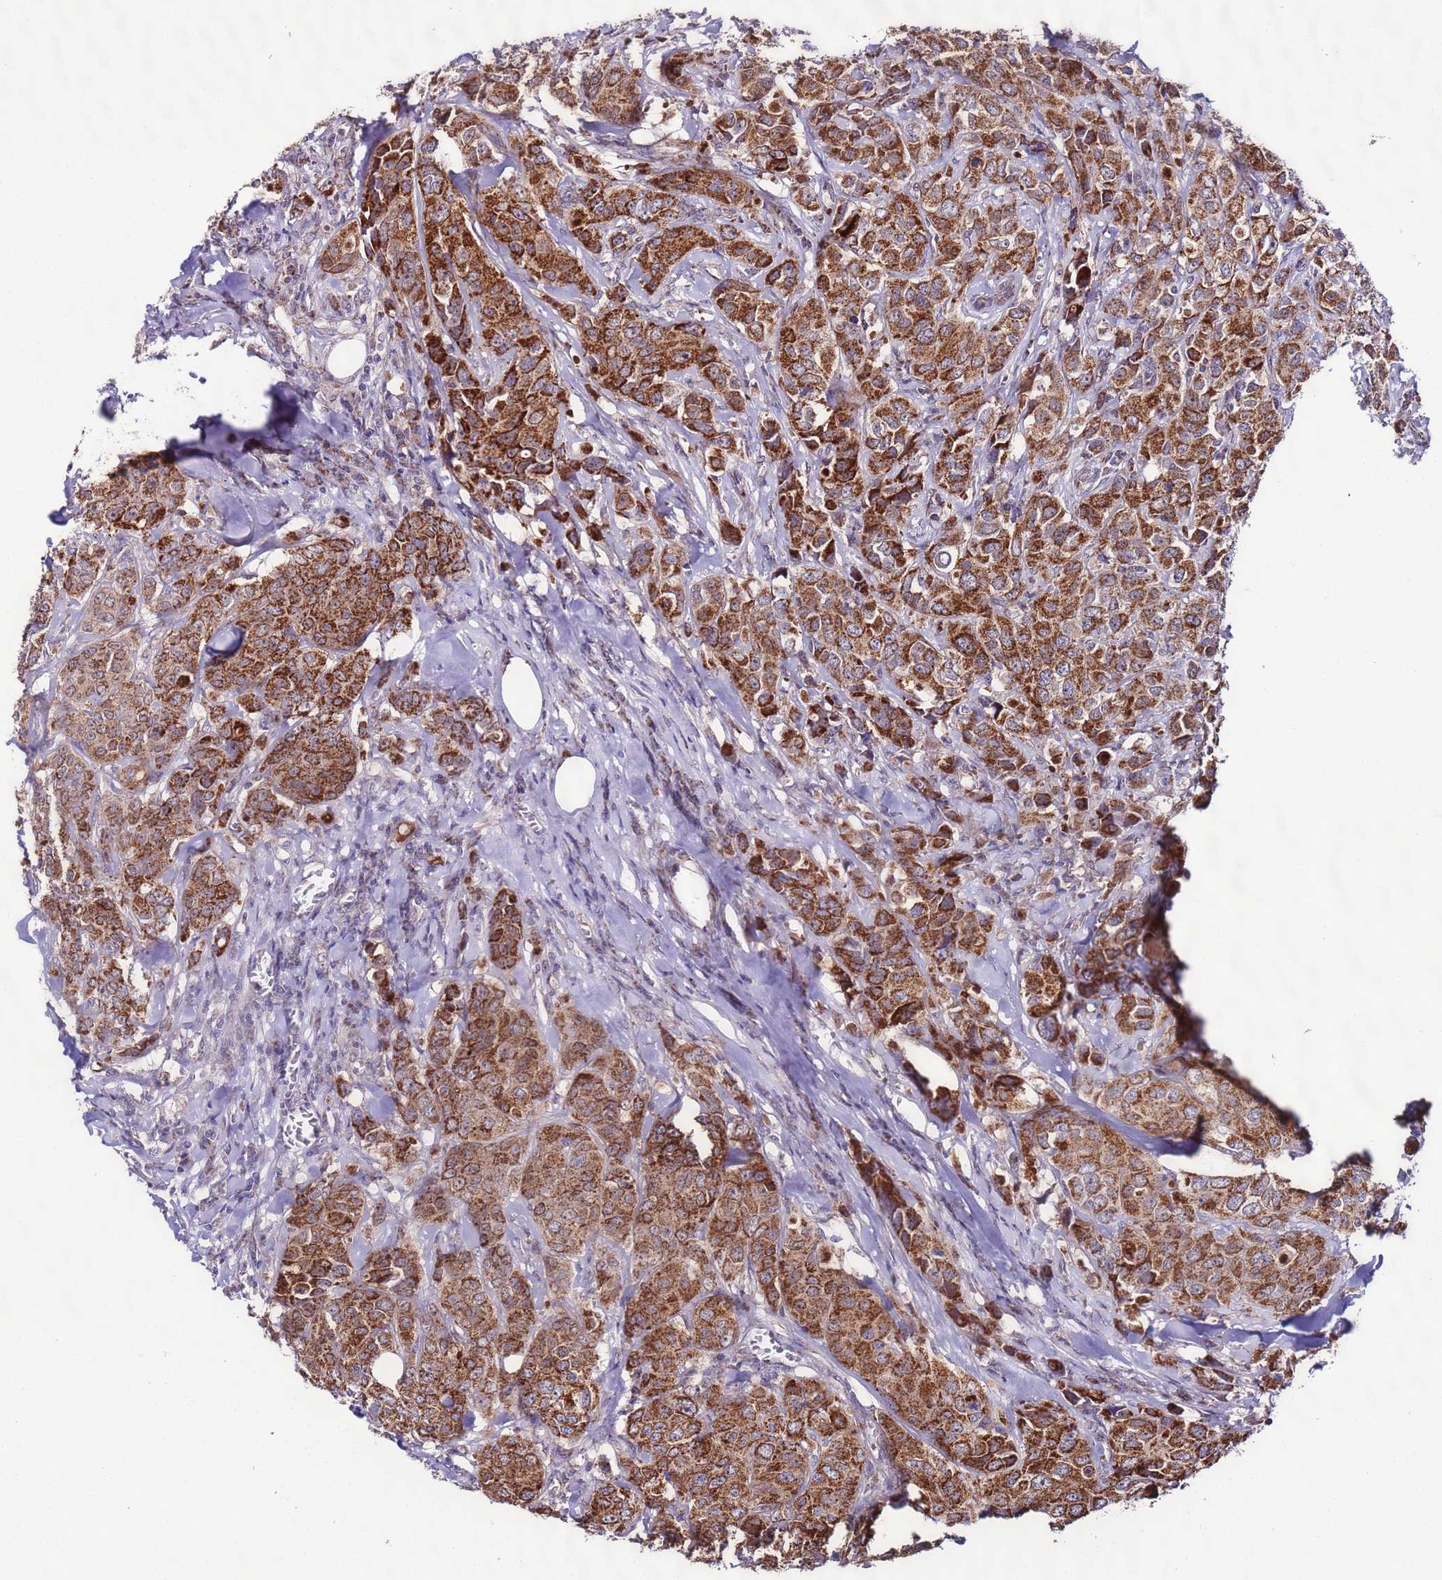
{"staining": {"intensity": "strong", "quantity": ">75%", "location": "cytoplasmic/membranous"}, "tissue": "breast cancer", "cell_type": "Tumor cells", "image_type": "cancer", "snomed": [{"axis": "morphology", "description": "Duct carcinoma"}, {"axis": "topography", "description": "Breast"}], "caption": "Brown immunohistochemical staining in human invasive ductal carcinoma (breast) displays strong cytoplasmic/membranous staining in approximately >75% of tumor cells.", "gene": "UEVLD", "patient": {"sex": "female", "age": 43}}